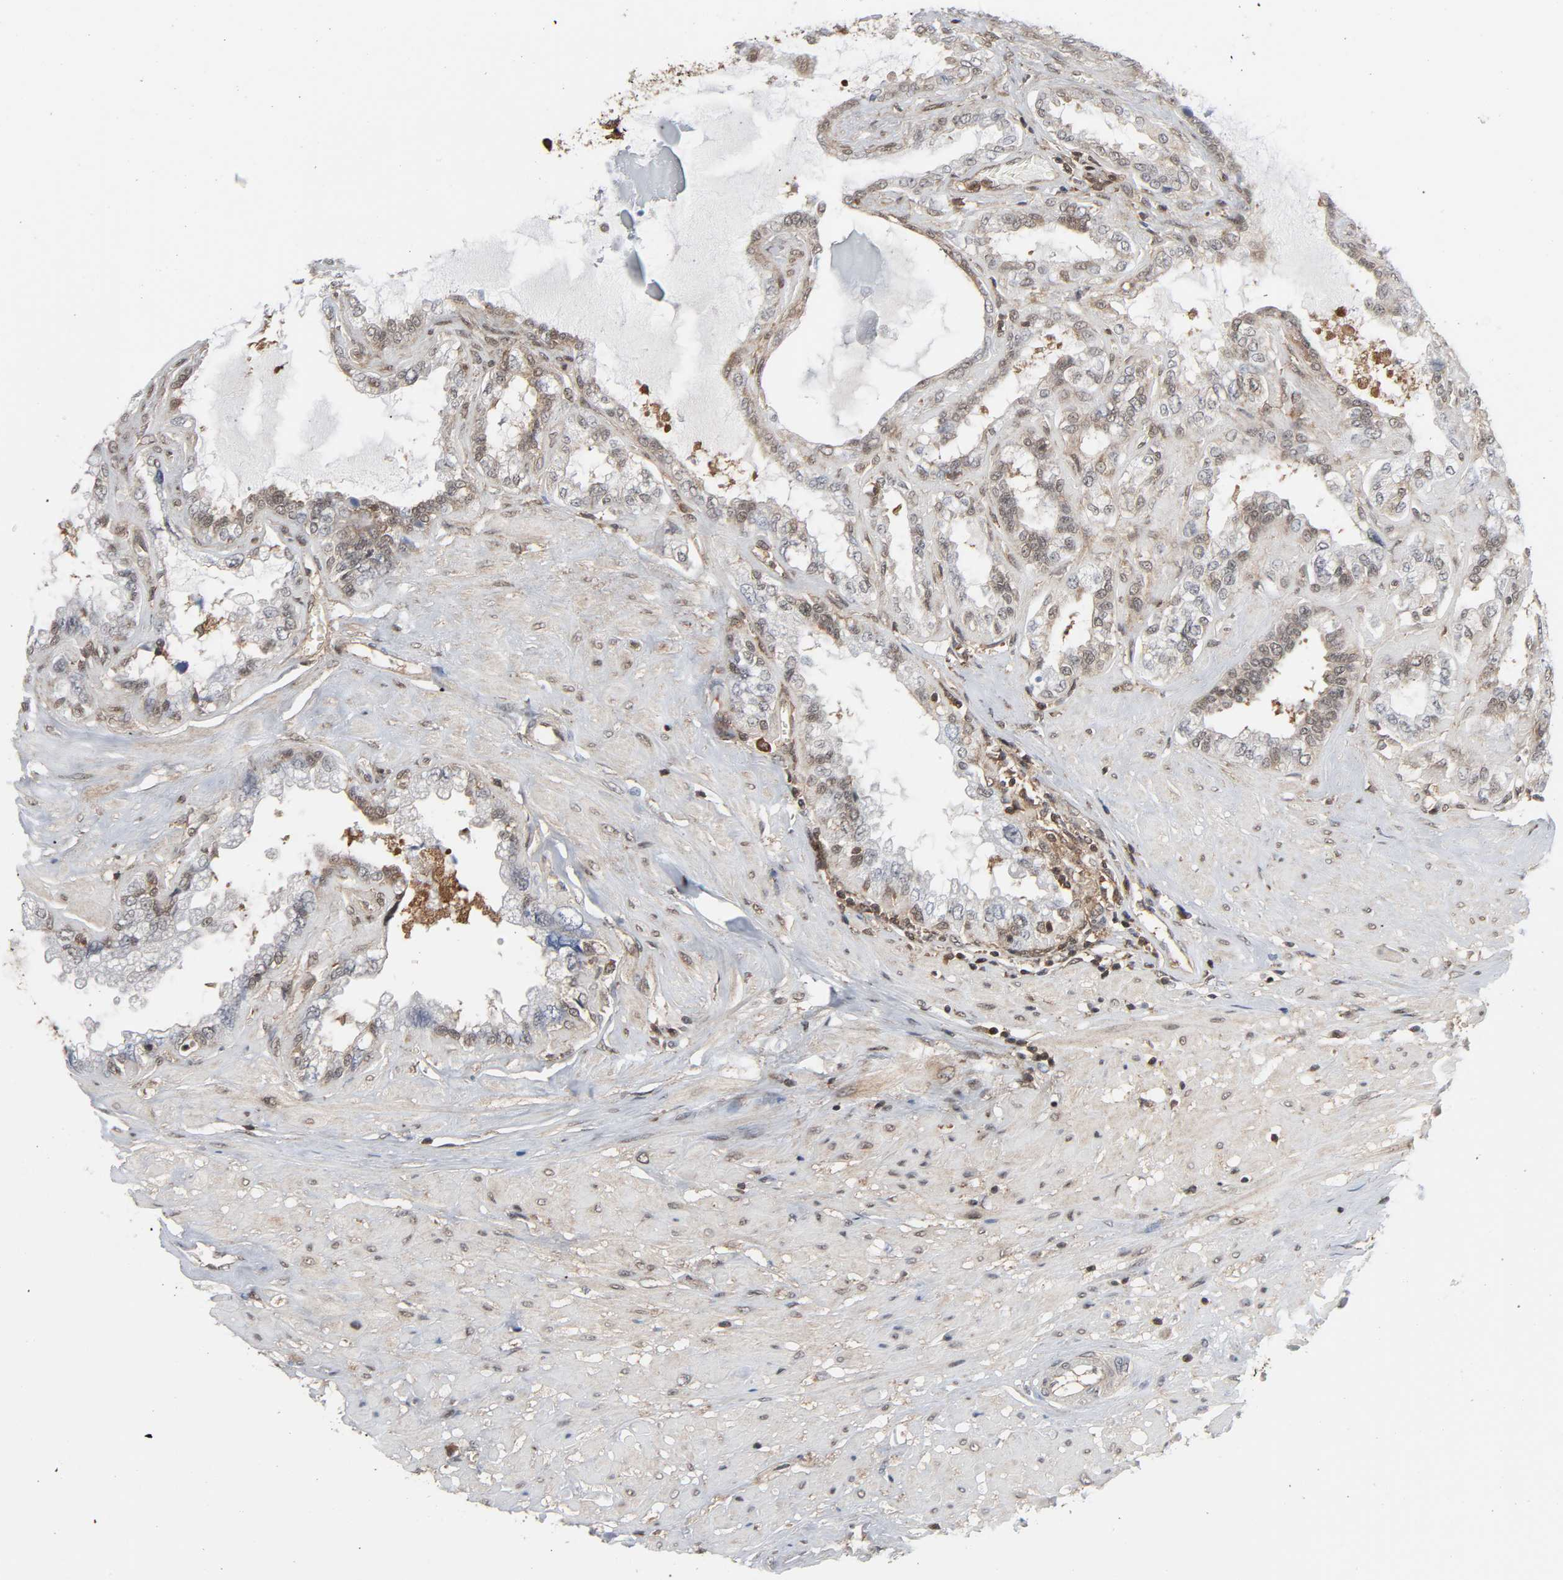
{"staining": {"intensity": "moderate", "quantity": "25%-75%", "location": "cytoplasmic/membranous,nuclear"}, "tissue": "seminal vesicle", "cell_type": "Glandular cells", "image_type": "normal", "snomed": [{"axis": "morphology", "description": "Normal tissue, NOS"}, {"axis": "morphology", "description": "Inflammation, NOS"}, {"axis": "topography", "description": "Urinary bladder"}, {"axis": "topography", "description": "Prostate"}, {"axis": "topography", "description": "Seminal veicle"}], "caption": "Glandular cells exhibit medium levels of moderate cytoplasmic/membranous,nuclear positivity in approximately 25%-75% of cells in benign human seminal vesicle.", "gene": "GSK3A", "patient": {"sex": "male", "age": 82}}